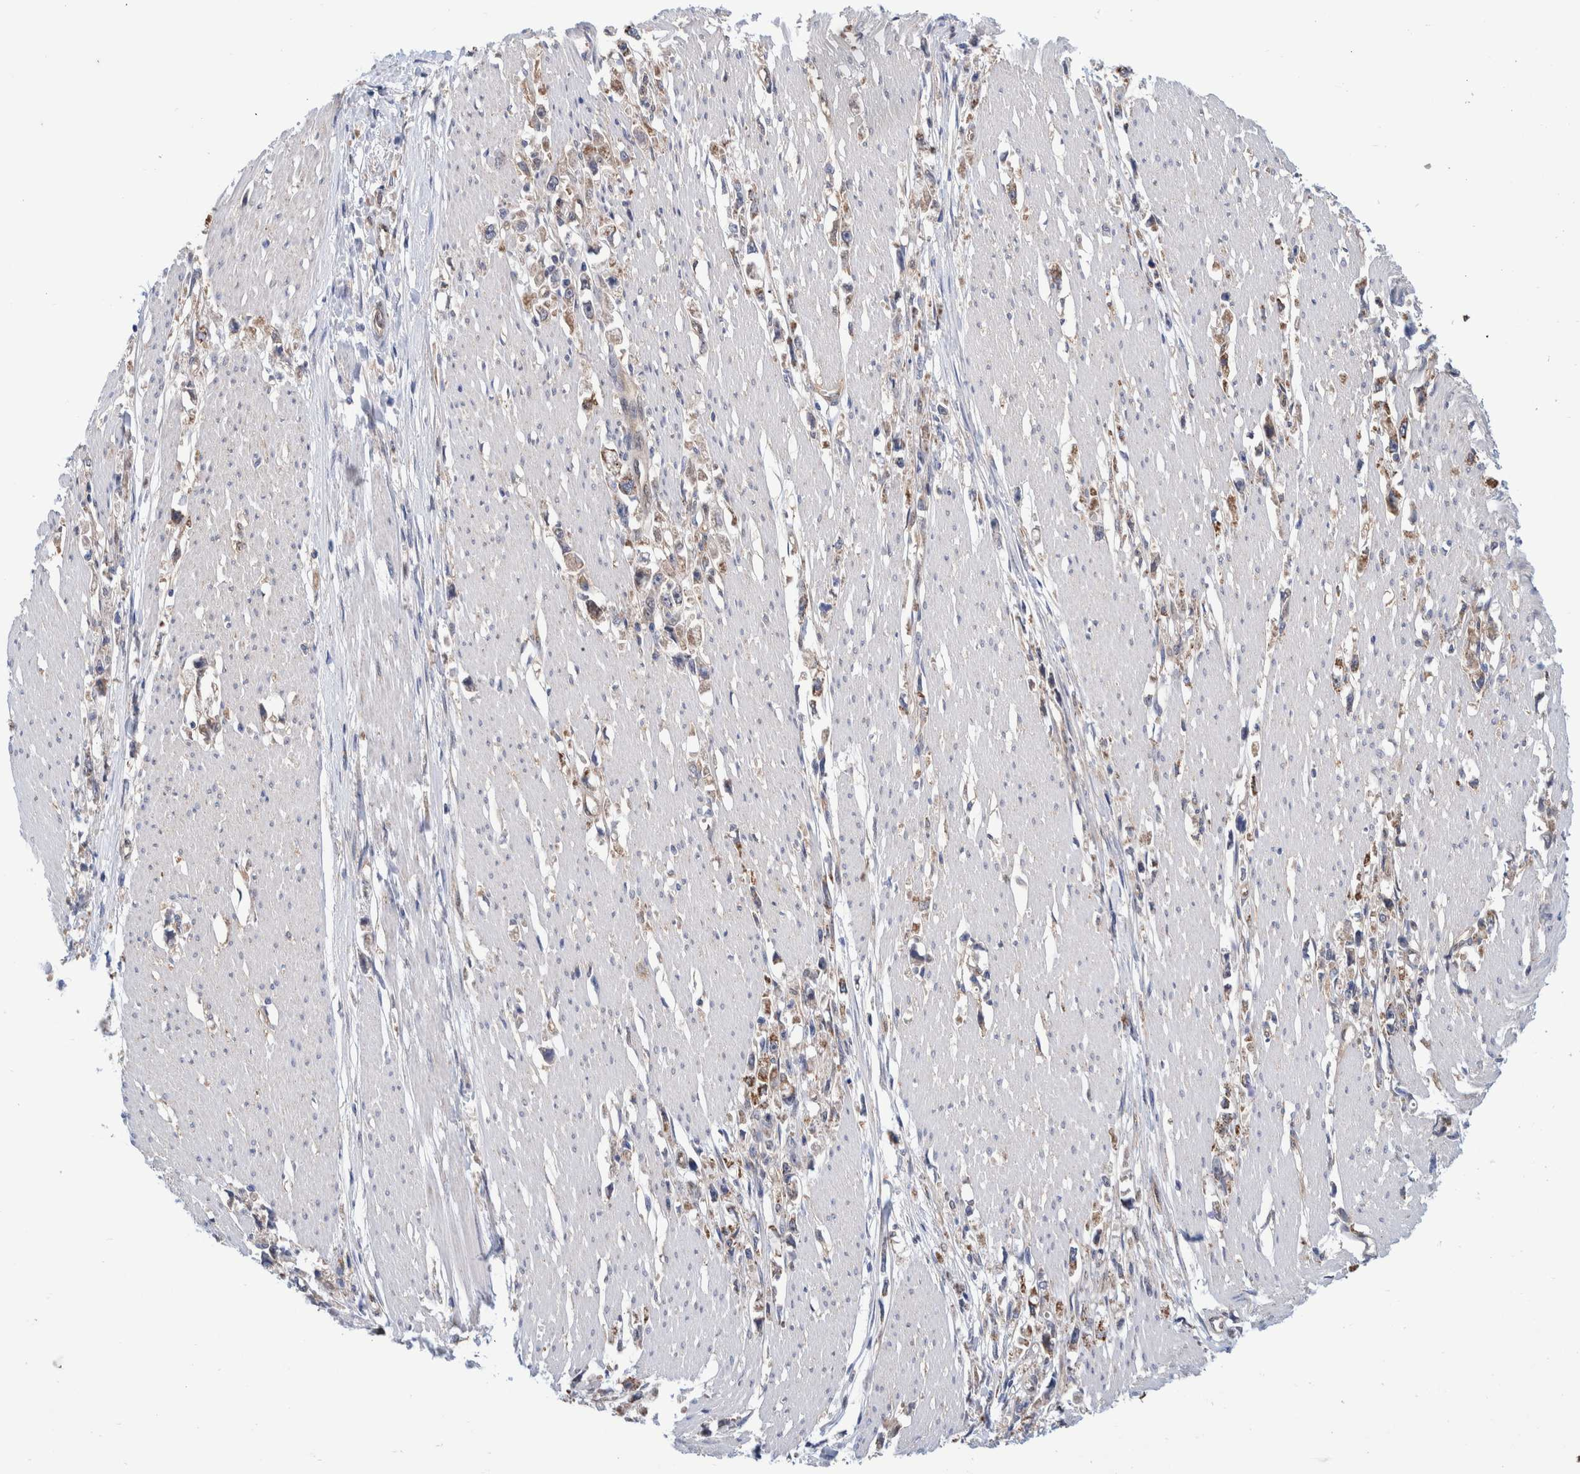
{"staining": {"intensity": "weak", "quantity": ">75%", "location": "cytoplasmic/membranous"}, "tissue": "stomach cancer", "cell_type": "Tumor cells", "image_type": "cancer", "snomed": [{"axis": "morphology", "description": "Adenocarcinoma, NOS"}, {"axis": "topography", "description": "Stomach"}], "caption": "Protein expression analysis of human adenocarcinoma (stomach) reveals weak cytoplasmic/membranous expression in about >75% of tumor cells.", "gene": "PFAS", "patient": {"sex": "female", "age": 59}}